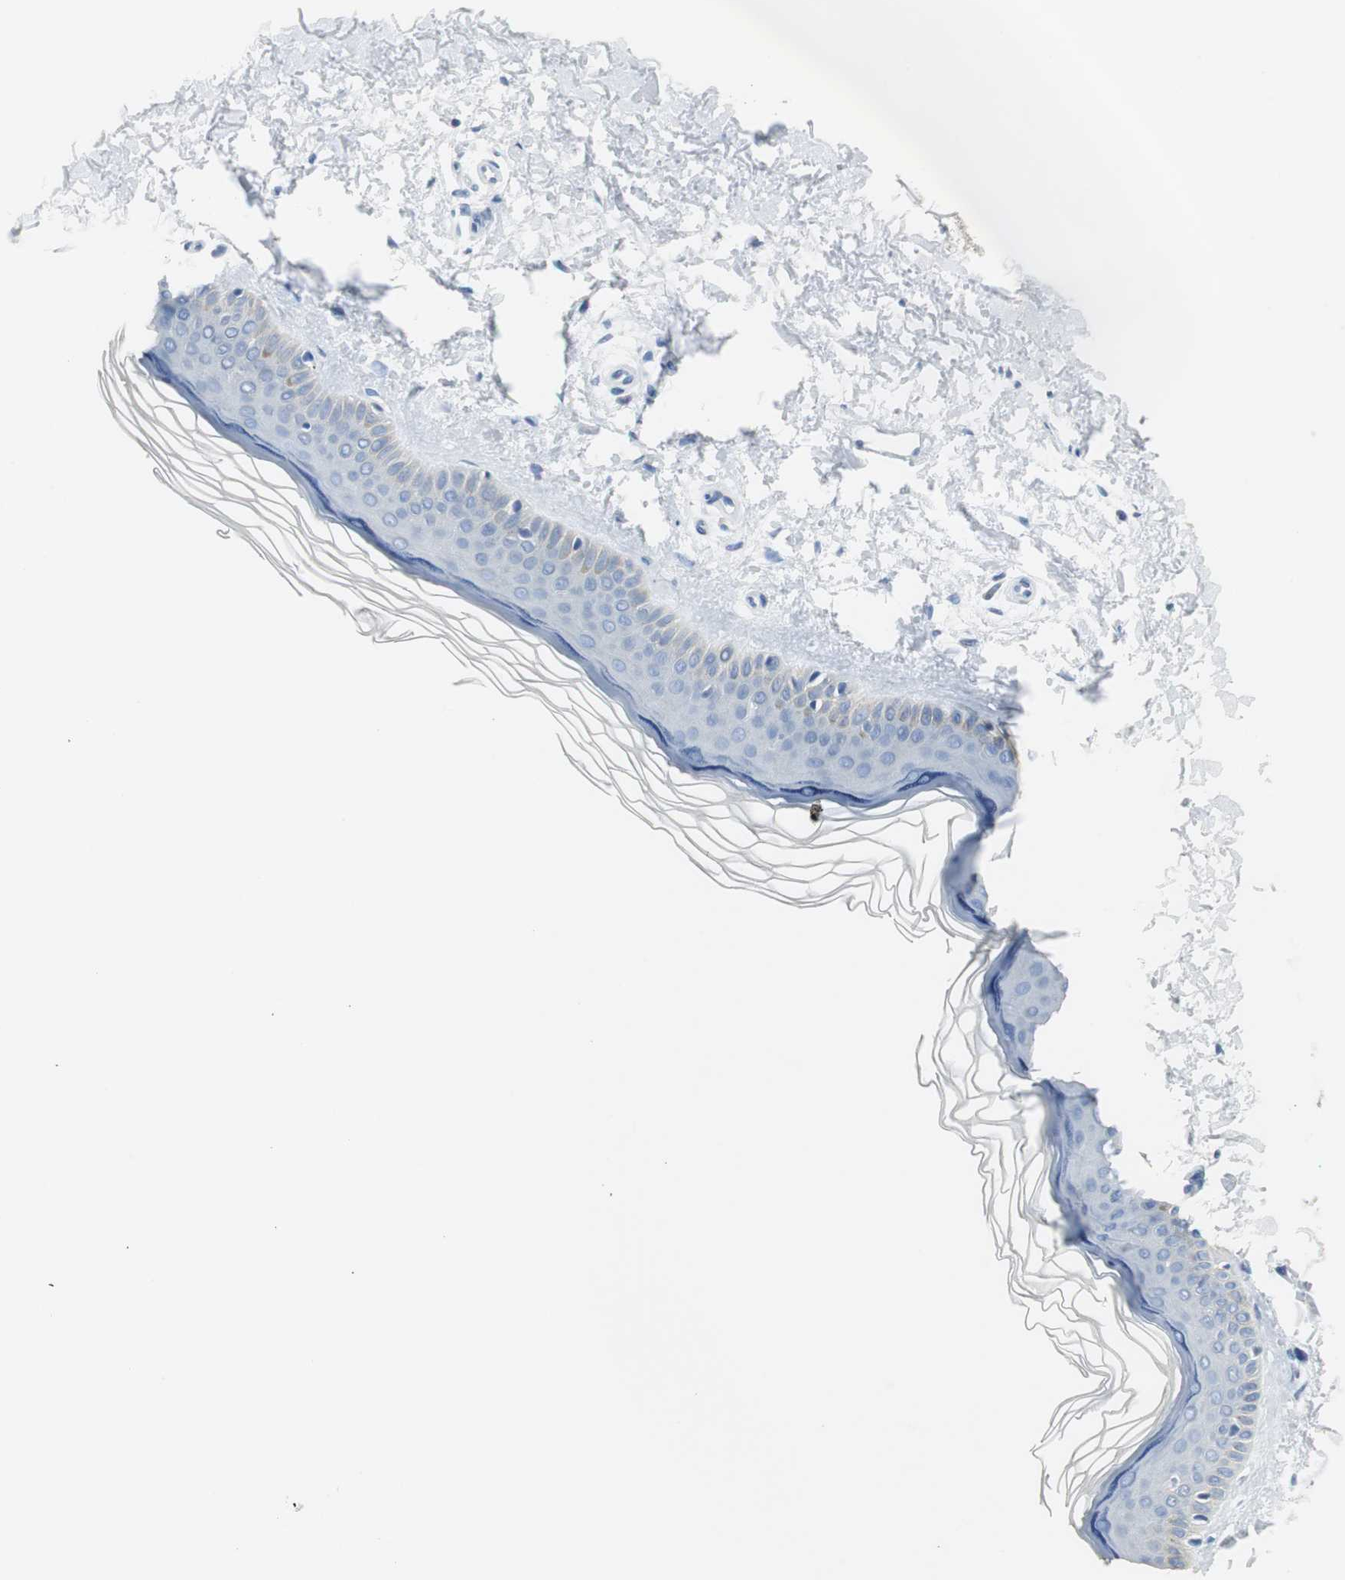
{"staining": {"intensity": "negative", "quantity": "none", "location": "none"}, "tissue": "skin", "cell_type": "Fibroblasts", "image_type": "normal", "snomed": [{"axis": "morphology", "description": "Normal tissue, NOS"}, {"axis": "topography", "description": "Skin"}], "caption": "The micrograph exhibits no staining of fibroblasts in normal skin. (Stains: DAB (3,3'-diaminobenzidine) IHC with hematoxylin counter stain, Microscopy: brightfield microscopy at high magnification).", "gene": "FBP1", "patient": {"sex": "female", "age": 19}}